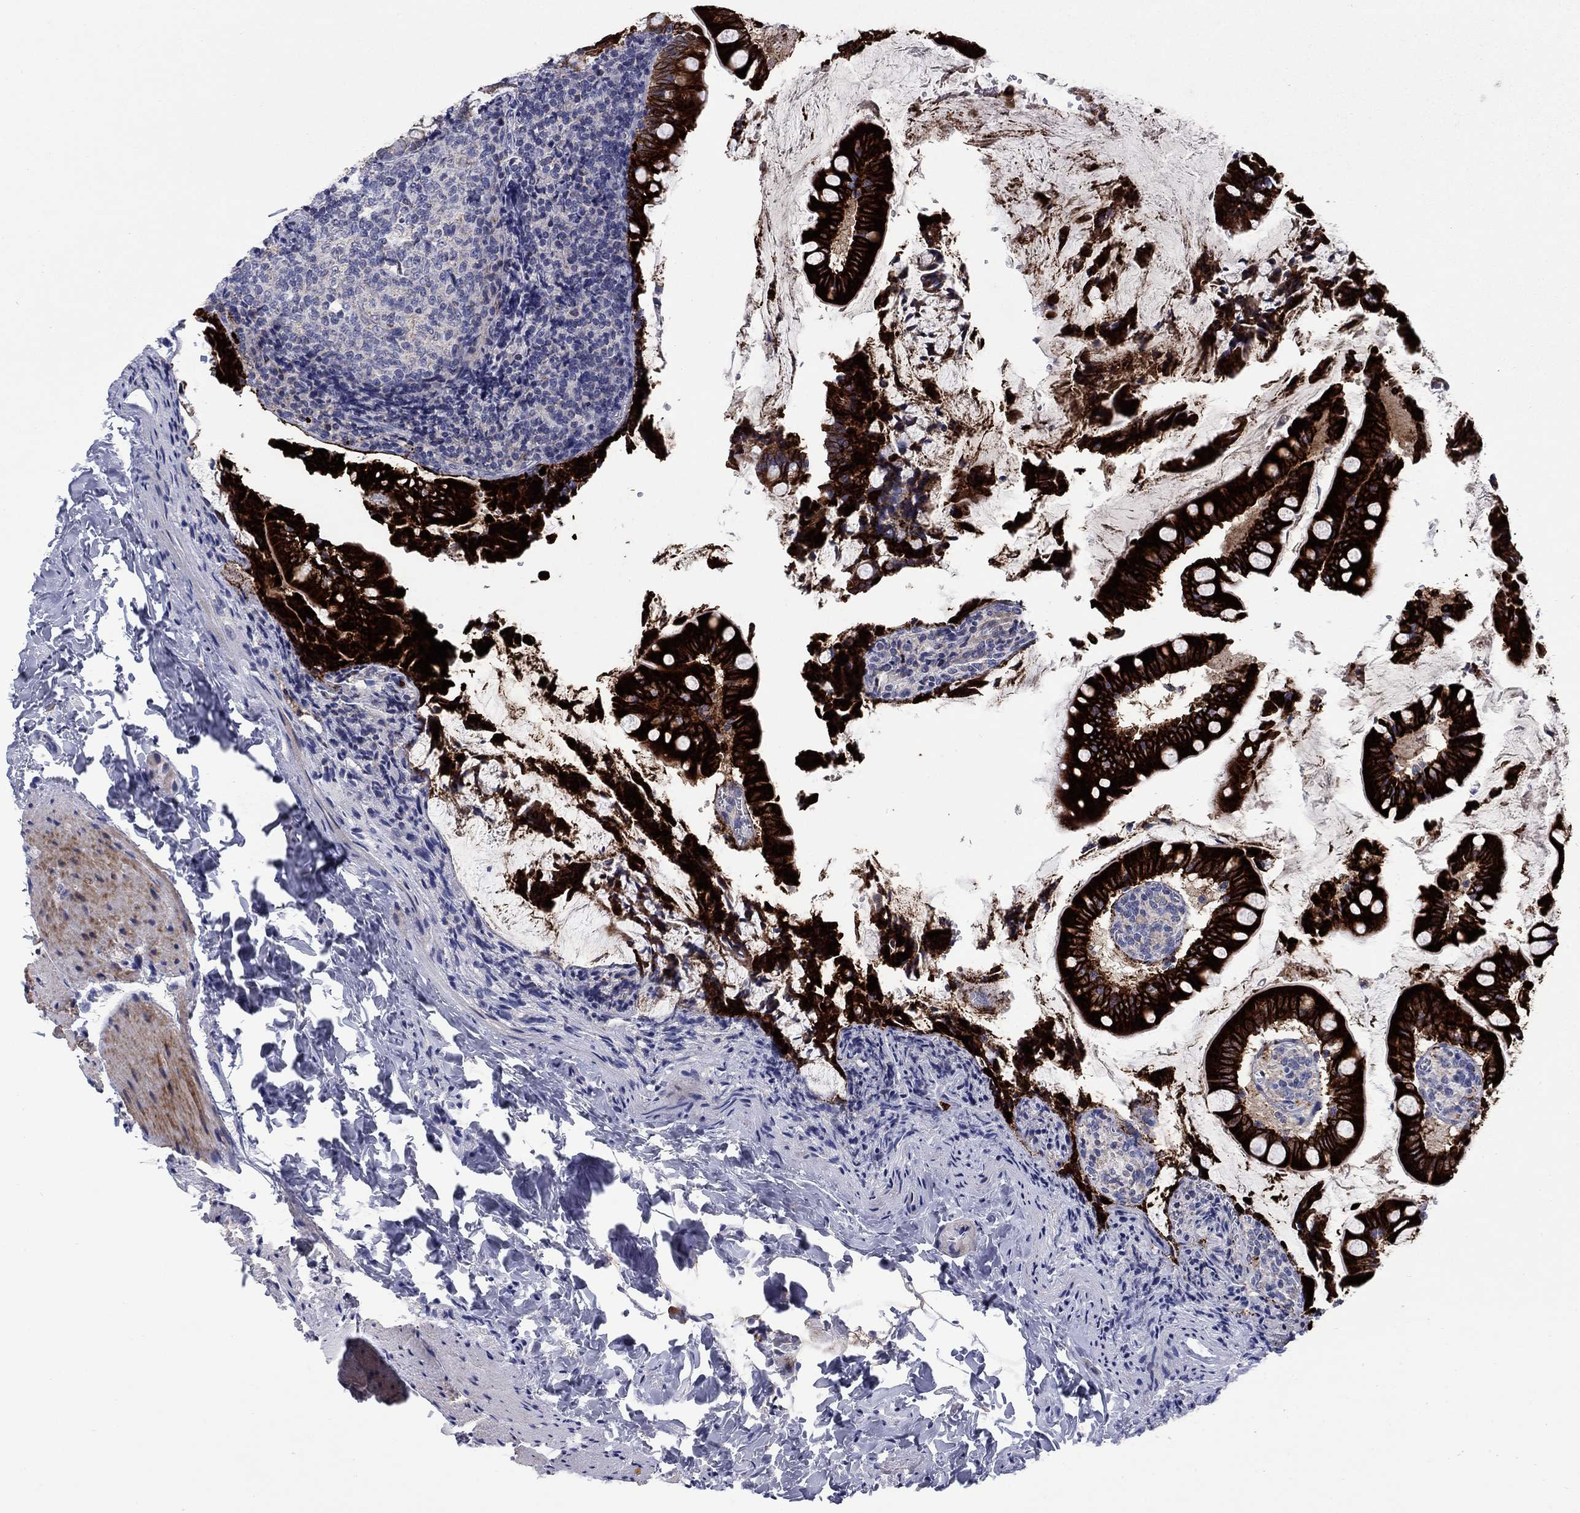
{"staining": {"intensity": "strong", "quantity": "25%-75%", "location": "cytoplasmic/membranous"}, "tissue": "small intestine", "cell_type": "Glandular cells", "image_type": "normal", "snomed": [{"axis": "morphology", "description": "Normal tissue, NOS"}, {"axis": "topography", "description": "Small intestine"}], "caption": "This image exhibits benign small intestine stained with immunohistochemistry to label a protein in brown. The cytoplasmic/membranous of glandular cells show strong positivity for the protein. Nuclei are counter-stained blue.", "gene": "FRK", "patient": {"sex": "female", "age": 56}}